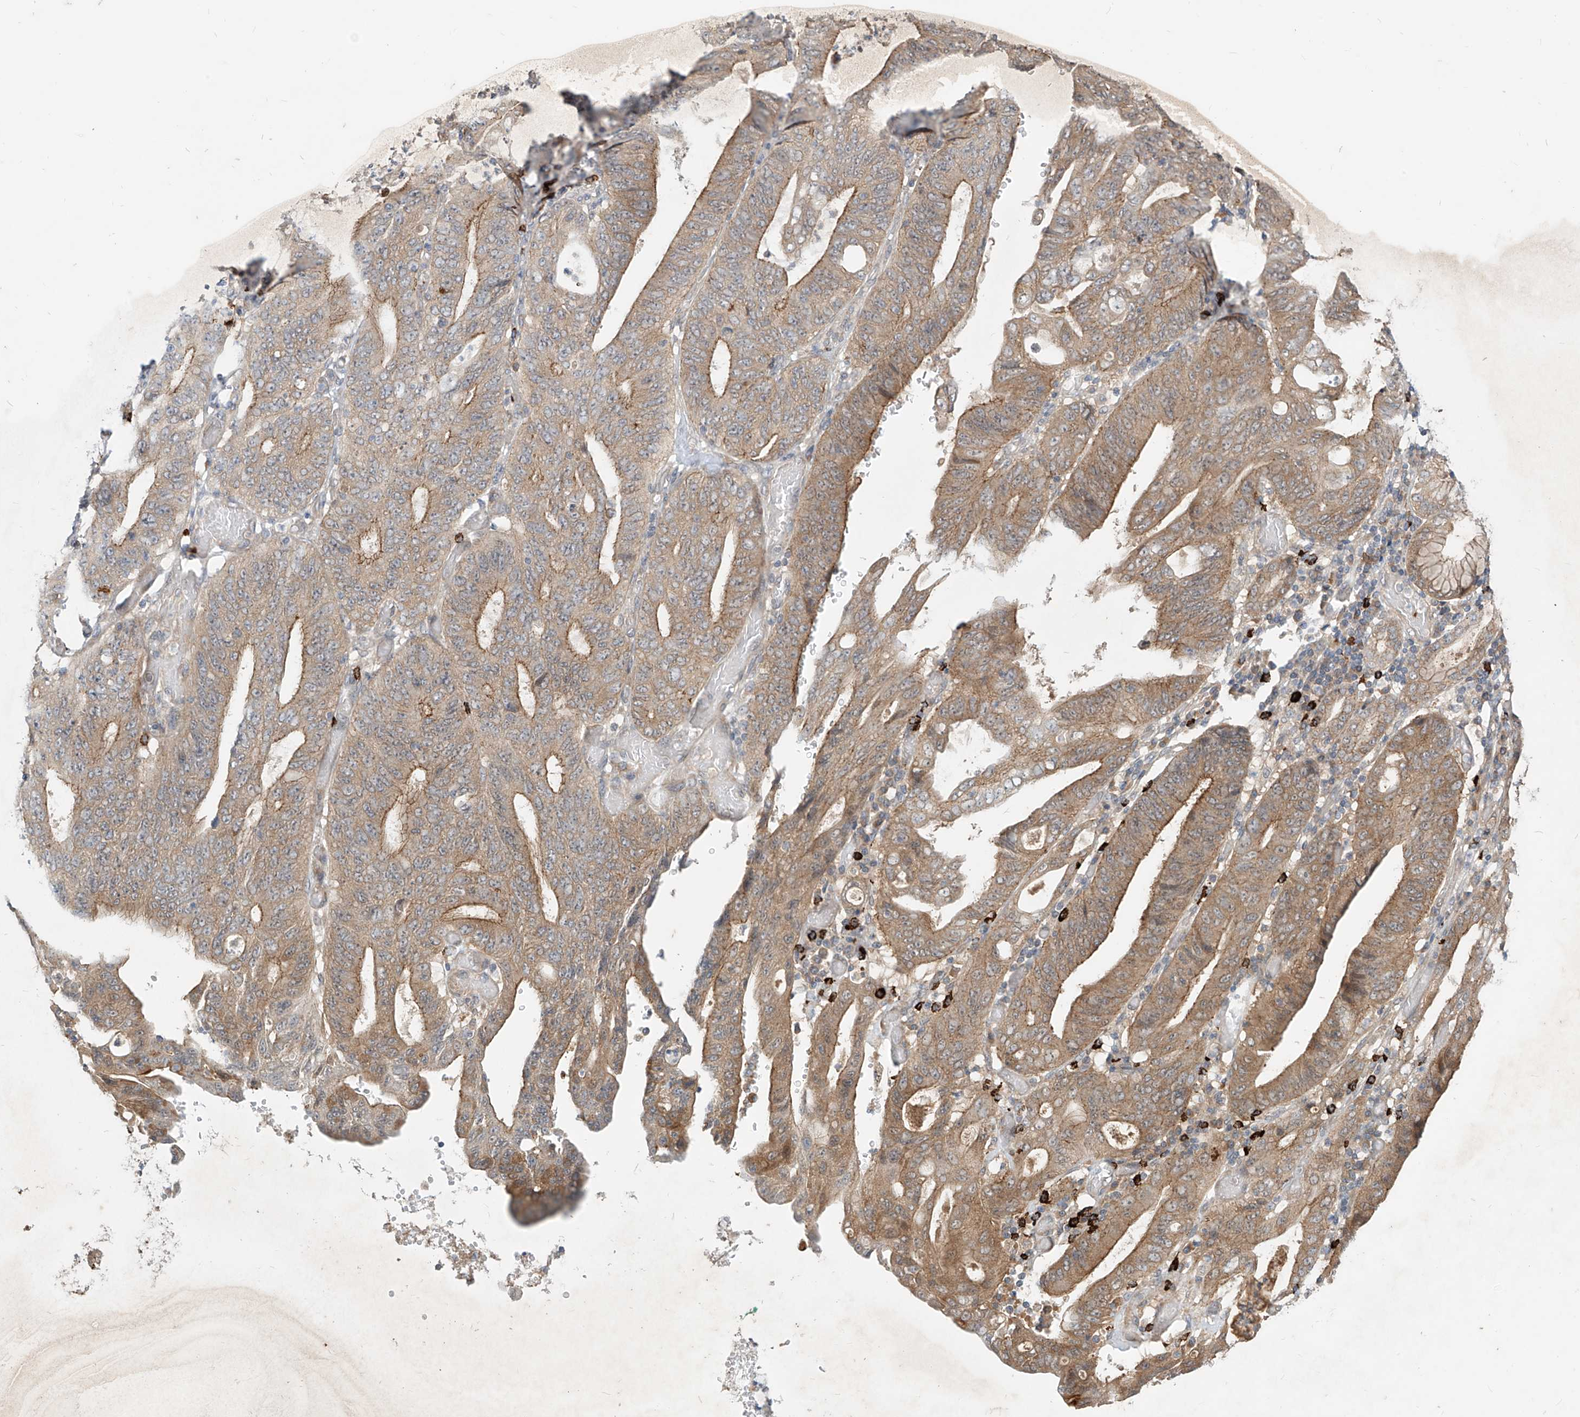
{"staining": {"intensity": "moderate", "quantity": ">75%", "location": "cytoplasmic/membranous"}, "tissue": "stomach cancer", "cell_type": "Tumor cells", "image_type": "cancer", "snomed": [{"axis": "morphology", "description": "Adenocarcinoma, NOS"}, {"axis": "topography", "description": "Stomach"}], "caption": "Approximately >75% of tumor cells in human stomach cancer display moderate cytoplasmic/membranous protein staining as visualized by brown immunohistochemical staining.", "gene": "MTUS2", "patient": {"sex": "female", "age": 73}}